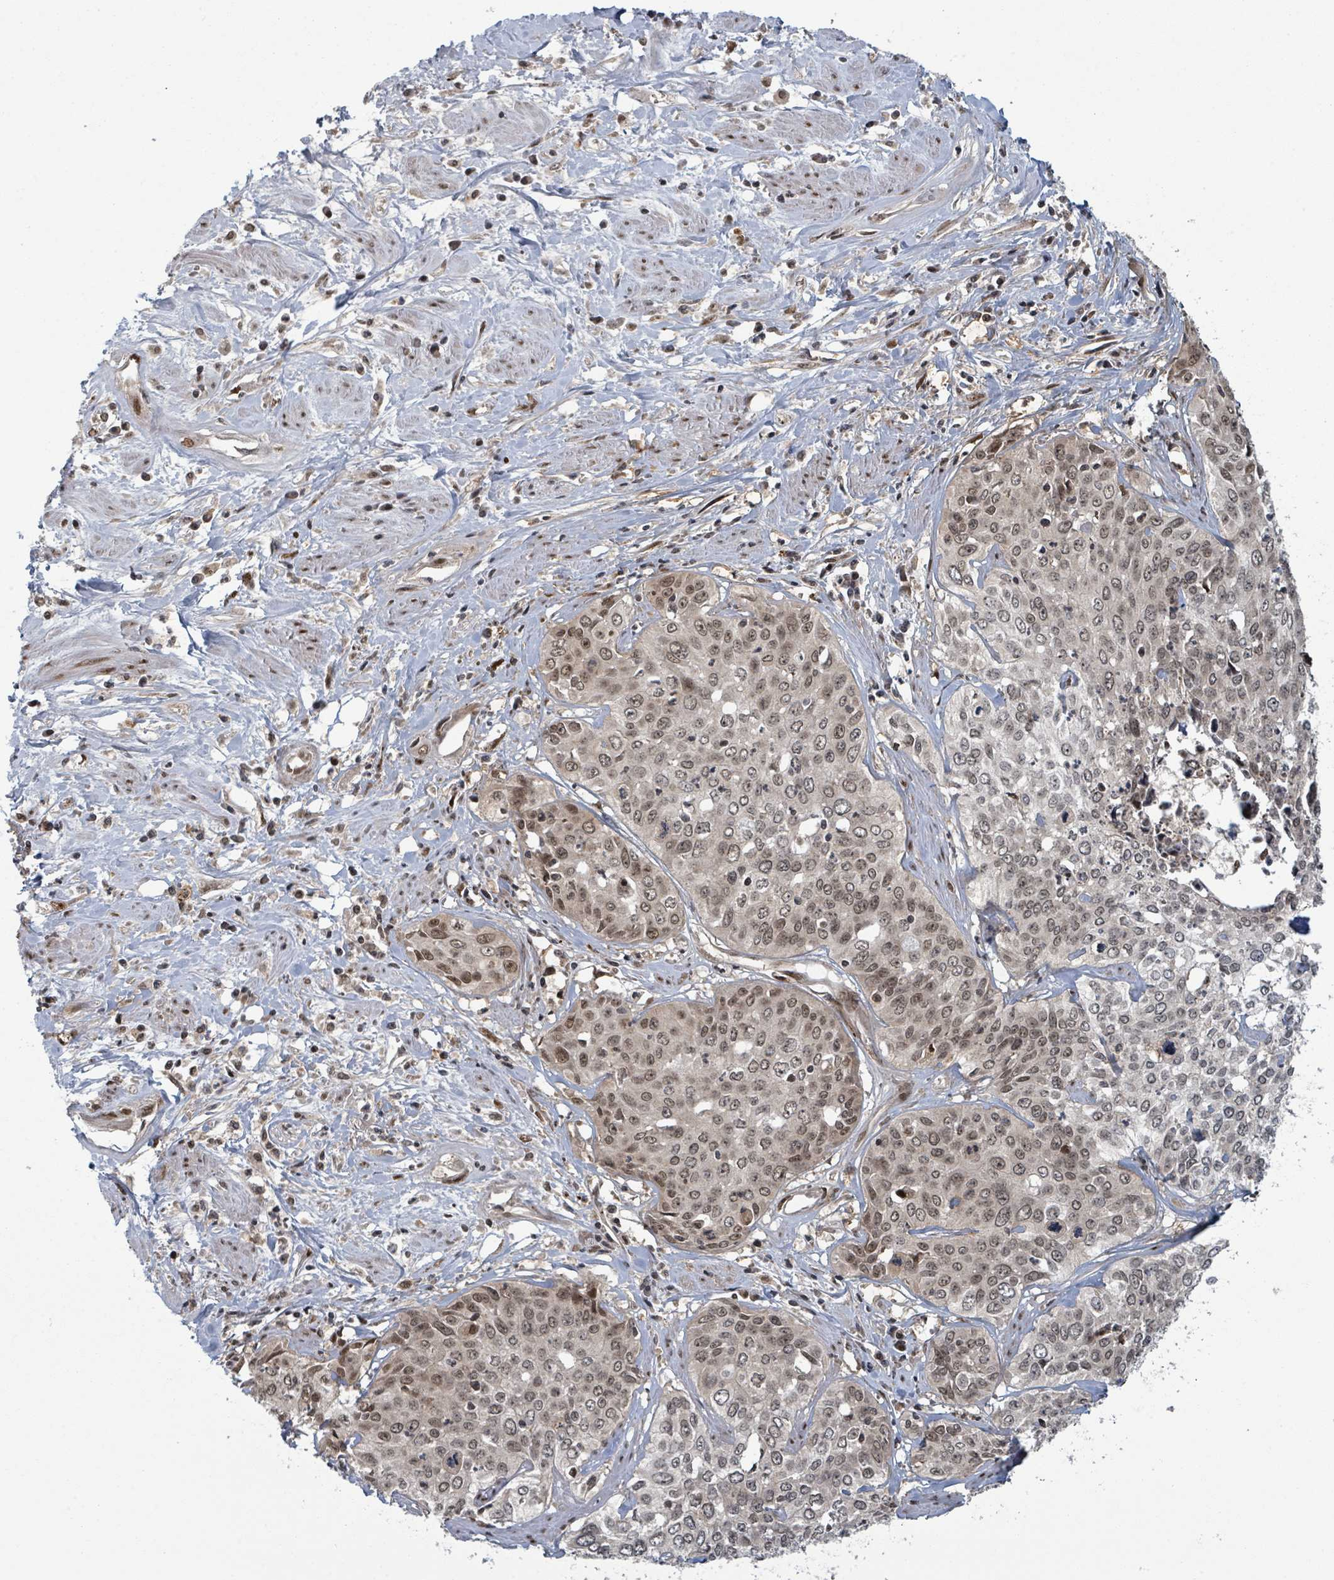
{"staining": {"intensity": "moderate", "quantity": "25%-75%", "location": "nuclear"}, "tissue": "cervical cancer", "cell_type": "Tumor cells", "image_type": "cancer", "snomed": [{"axis": "morphology", "description": "Squamous cell carcinoma, NOS"}, {"axis": "topography", "description": "Cervix"}], "caption": "Immunohistochemical staining of human cervical cancer (squamous cell carcinoma) demonstrates medium levels of moderate nuclear positivity in about 25%-75% of tumor cells.", "gene": "GTF3C1", "patient": {"sex": "female", "age": 31}}